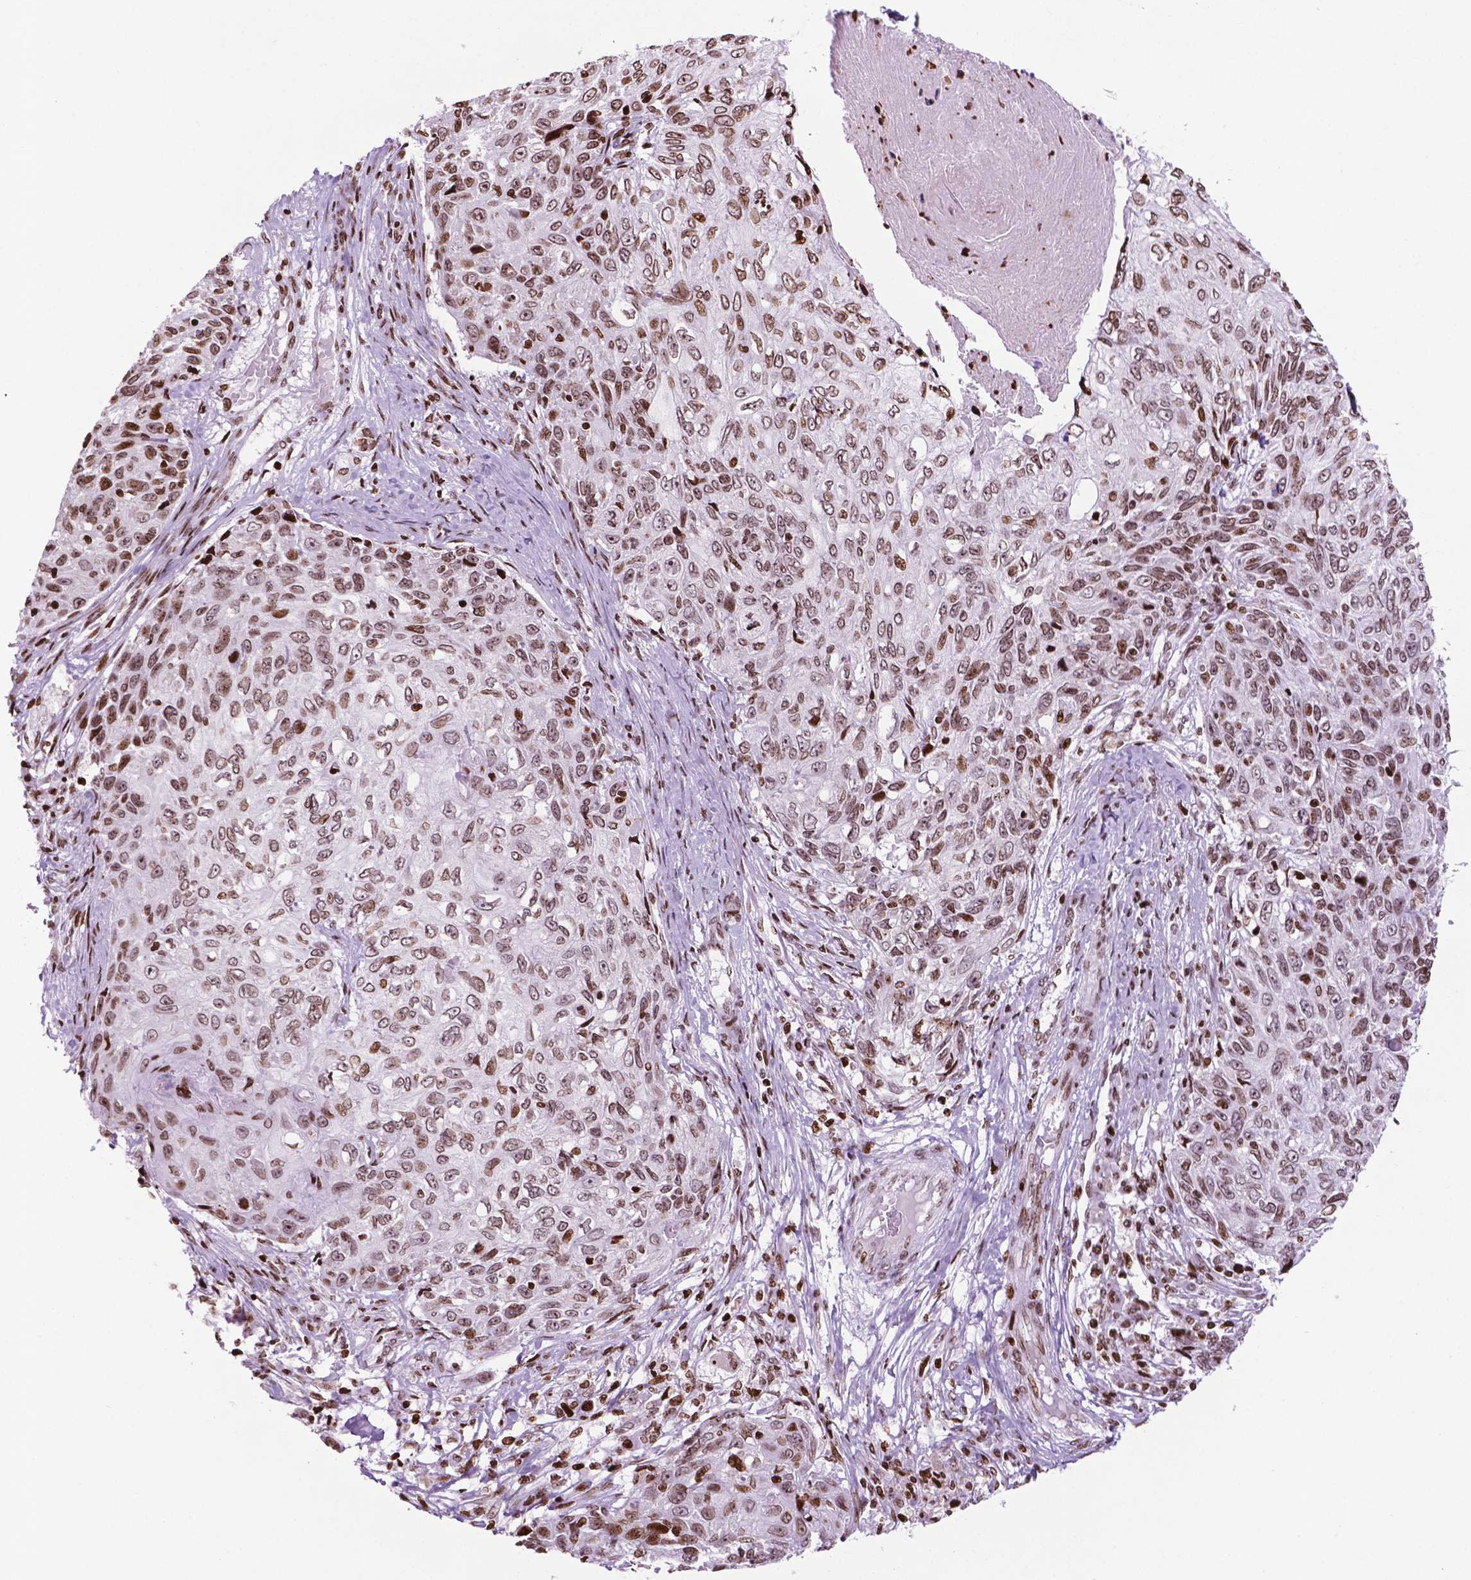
{"staining": {"intensity": "moderate", "quantity": ">75%", "location": "nuclear"}, "tissue": "skin cancer", "cell_type": "Tumor cells", "image_type": "cancer", "snomed": [{"axis": "morphology", "description": "Squamous cell carcinoma, NOS"}, {"axis": "topography", "description": "Skin"}], "caption": "The photomicrograph displays staining of skin cancer (squamous cell carcinoma), revealing moderate nuclear protein staining (brown color) within tumor cells. Ihc stains the protein in brown and the nuclei are stained blue.", "gene": "TMEM250", "patient": {"sex": "male", "age": 92}}